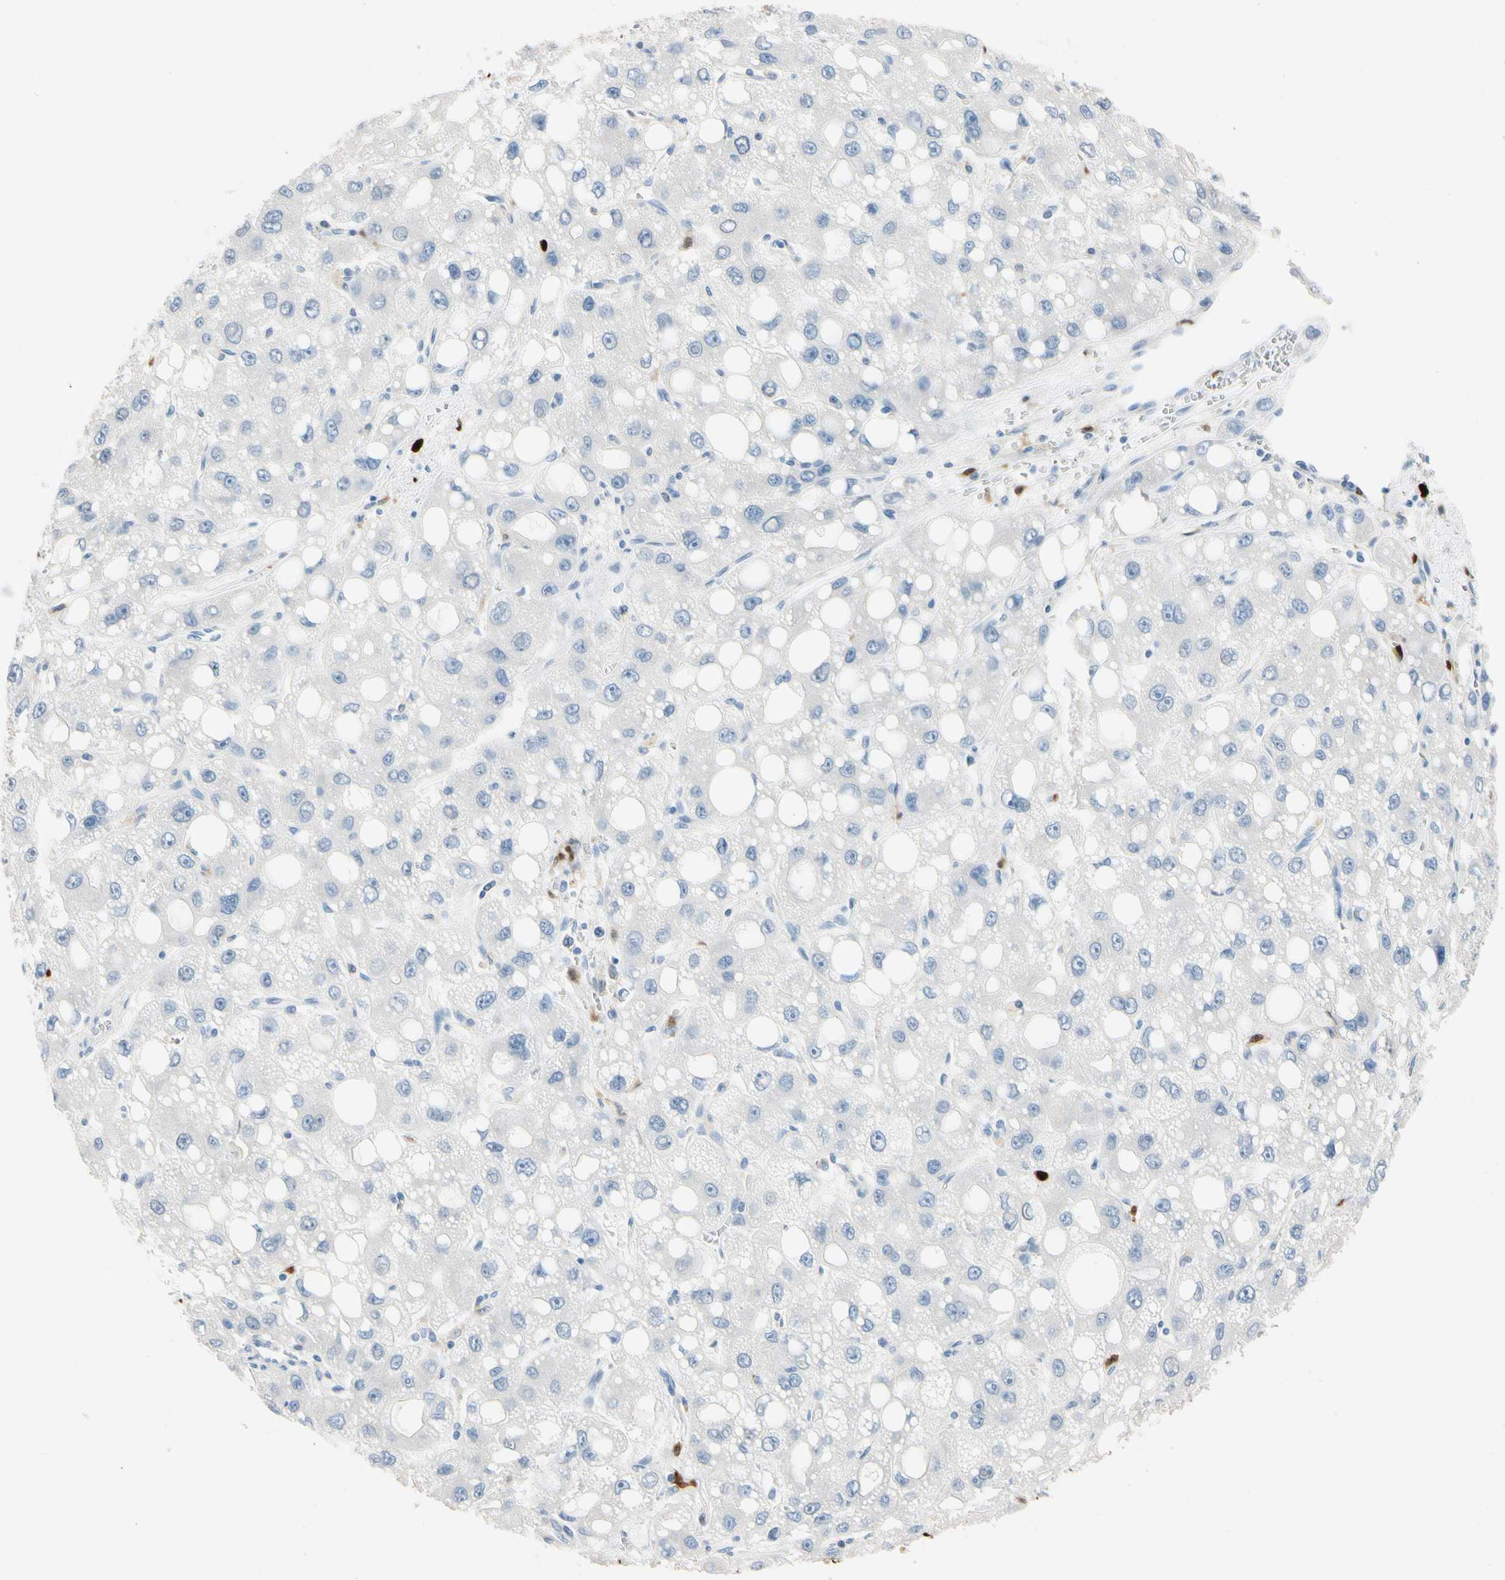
{"staining": {"intensity": "negative", "quantity": "none", "location": "none"}, "tissue": "liver cancer", "cell_type": "Tumor cells", "image_type": "cancer", "snomed": [{"axis": "morphology", "description": "Carcinoma, Hepatocellular, NOS"}, {"axis": "topography", "description": "Liver"}], "caption": "Human liver hepatocellular carcinoma stained for a protein using IHC displays no expression in tumor cells.", "gene": "TRAF5", "patient": {"sex": "male", "age": 55}}